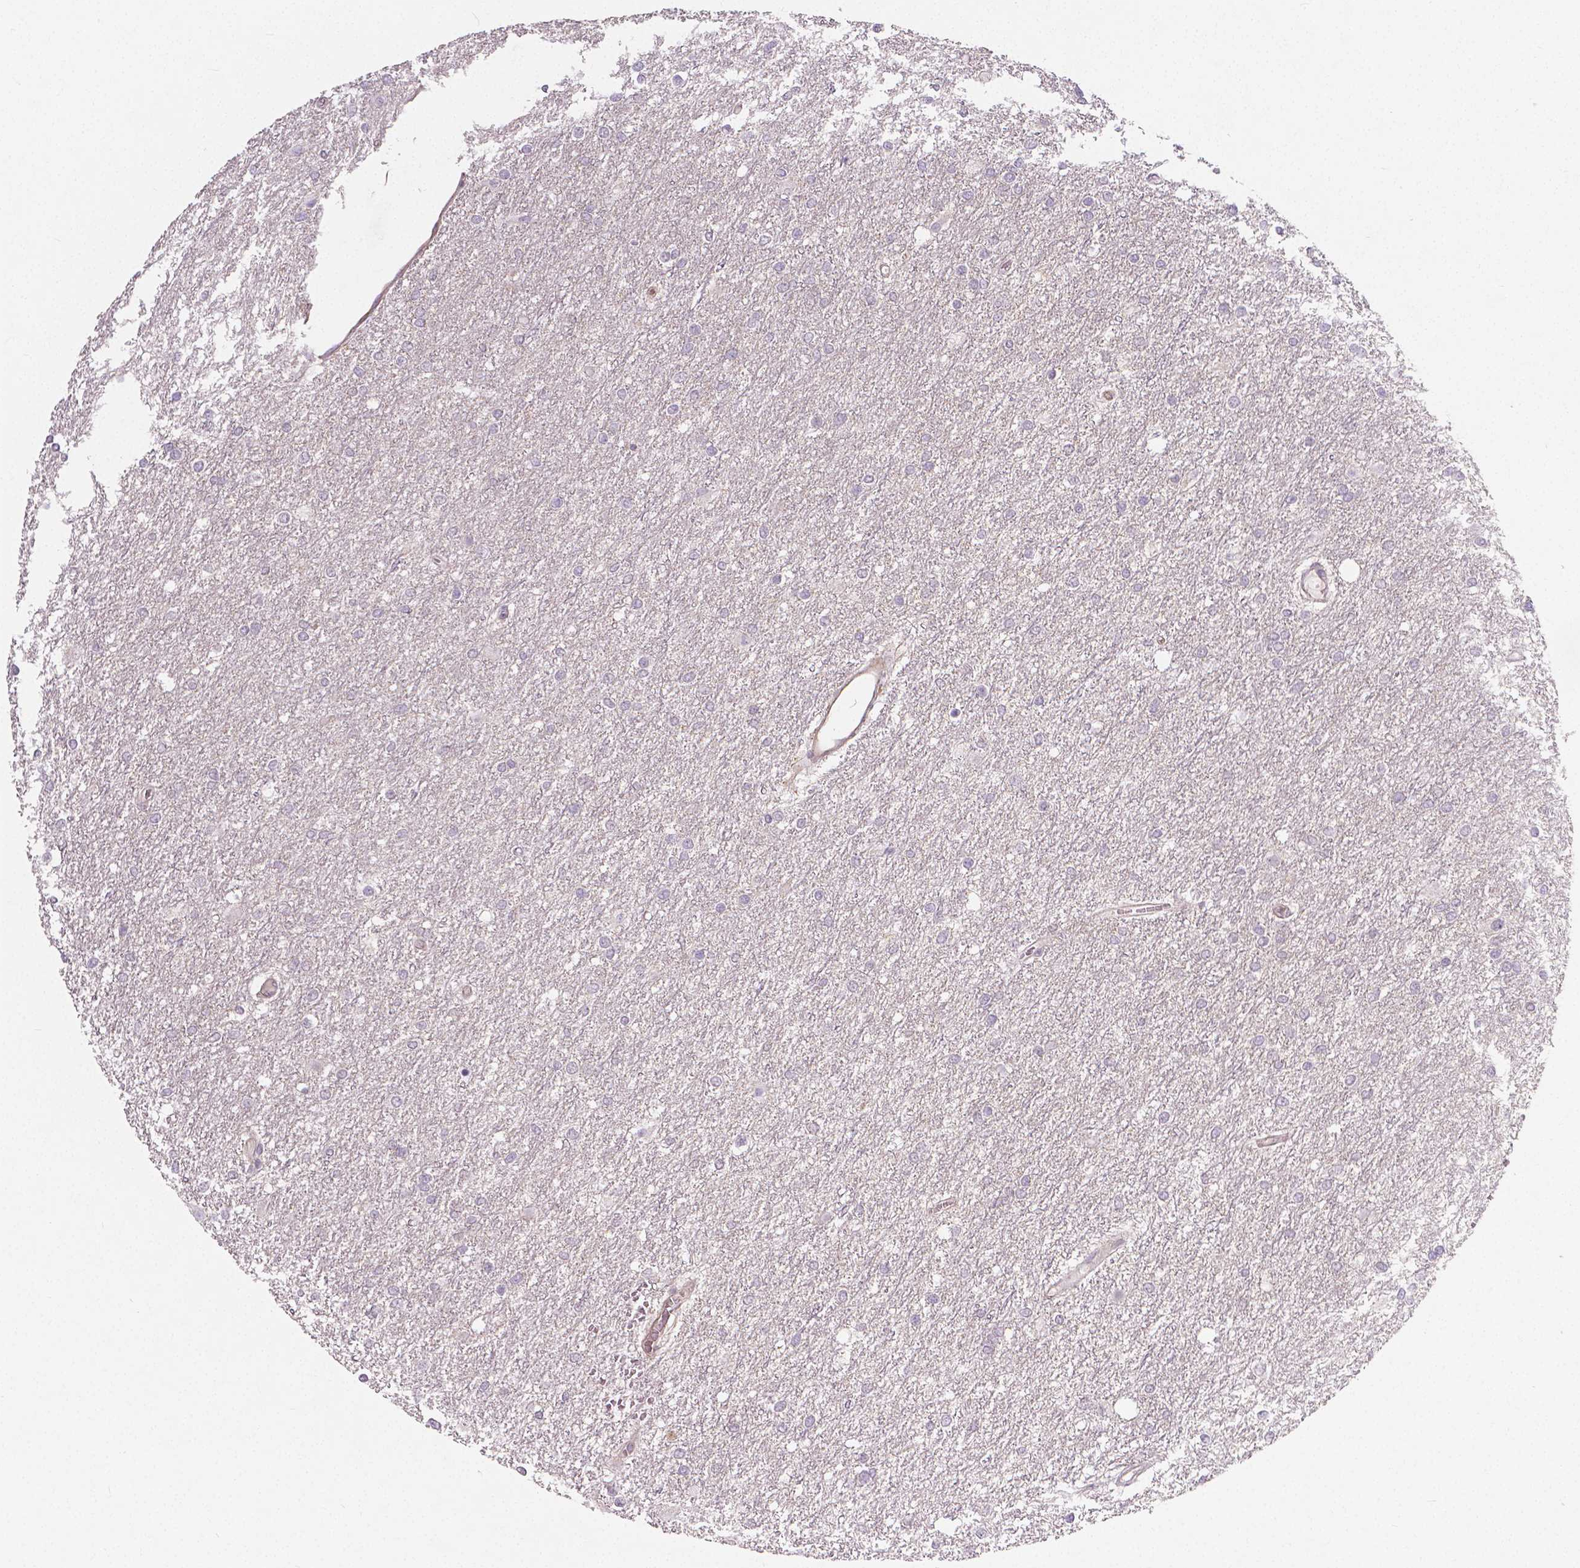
{"staining": {"intensity": "negative", "quantity": "none", "location": "none"}, "tissue": "glioma", "cell_type": "Tumor cells", "image_type": "cancer", "snomed": [{"axis": "morphology", "description": "Glioma, malignant, High grade"}, {"axis": "topography", "description": "Brain"}], "caption": "A histopathology image of glioma stained for a protein shows no brown staining in tumor cells.", "gene": "FLT1", "patient": {"sex": "female", "age": 61}}